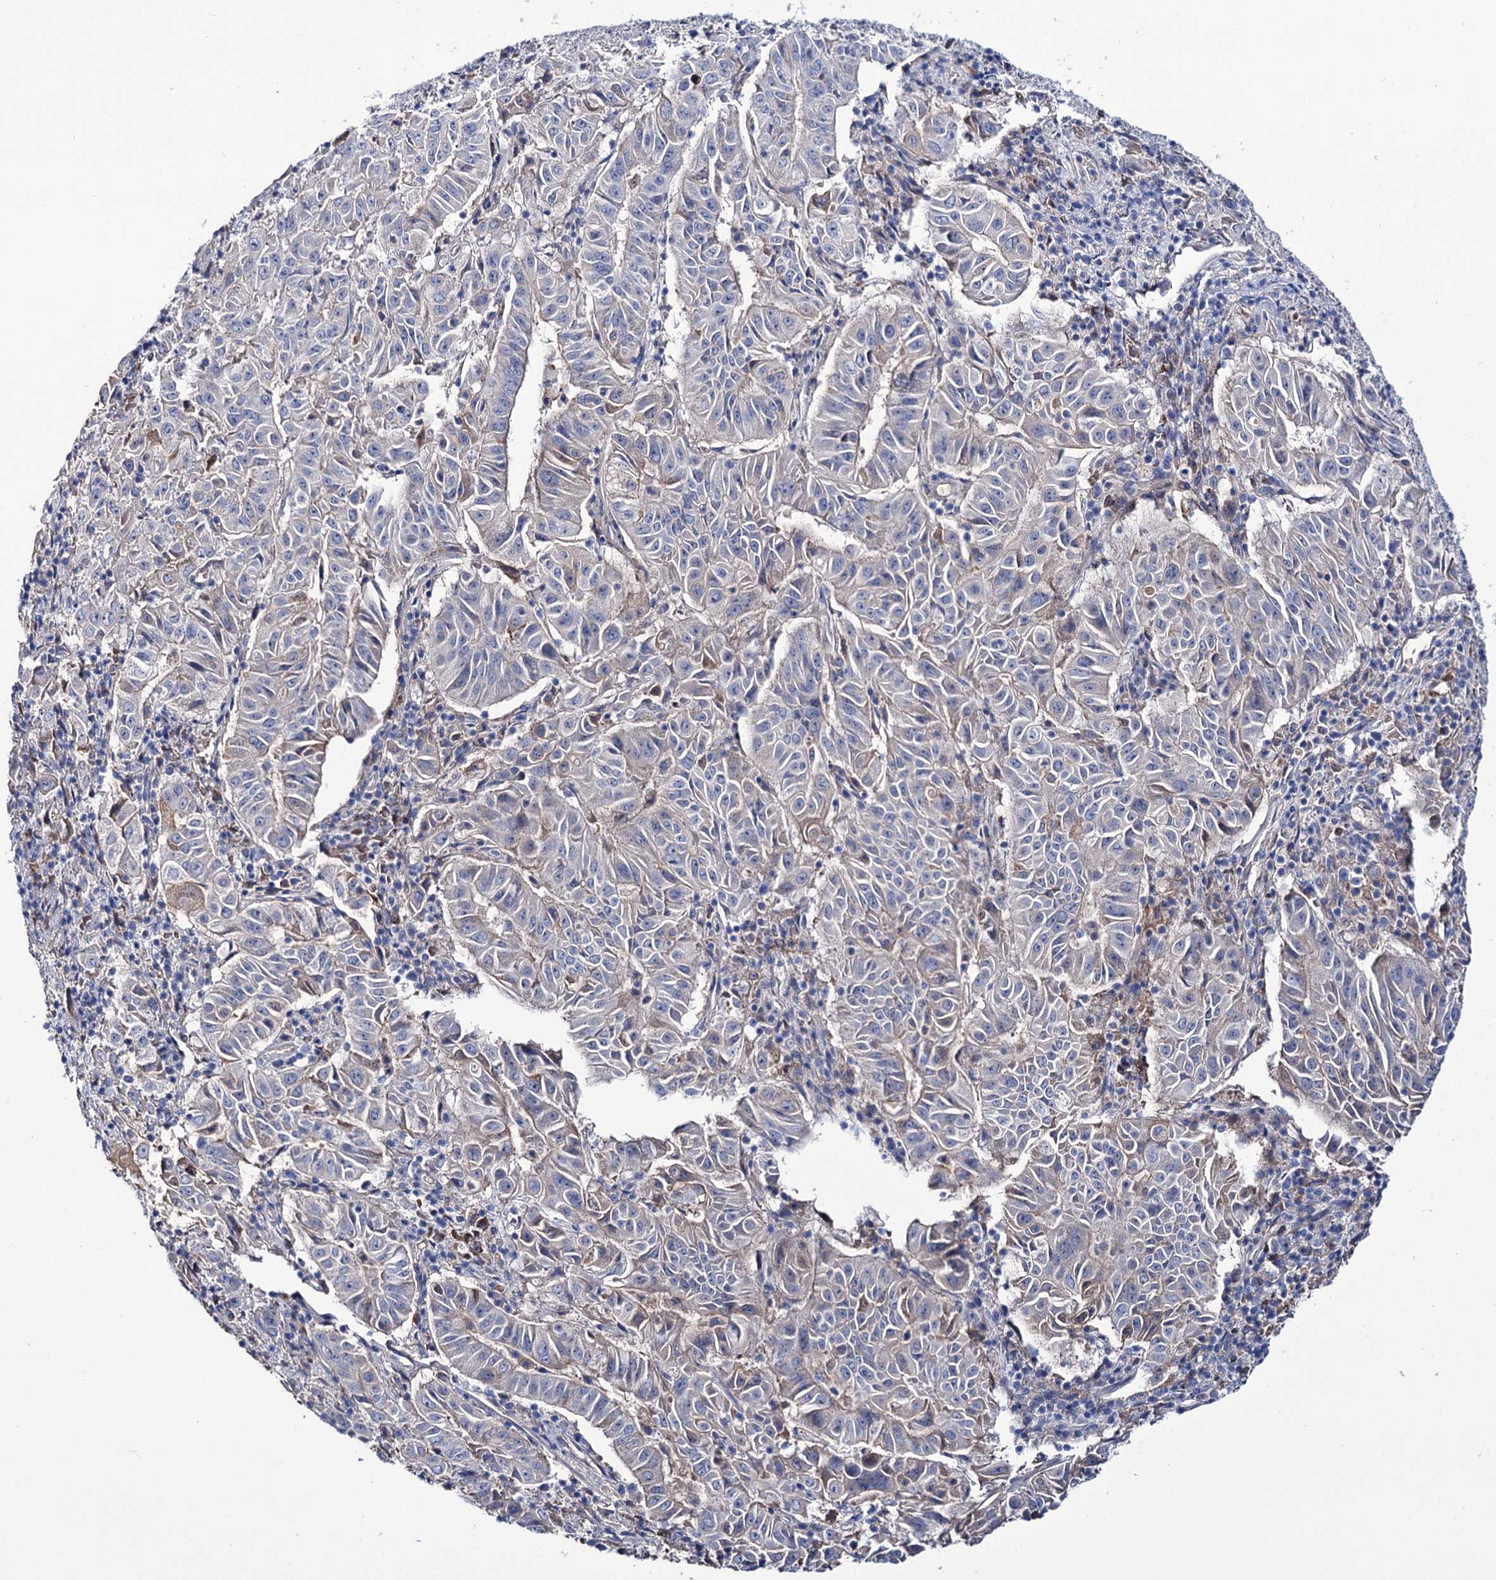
{"staining": {"intensity": "weak", "quantity": "<25%", "location": "cytoplasmic/membranous"}, "tissue": "pancreatic cancer", "cell_type": "Tumor cells", "image_type": "cancer", "snomed": [{"axis": "morphology", "description": "Adenocarcinoma, NOS"}, {"axis": "topography", "description": "Pancreas"}], "caption": "Immunohistochemistry of pancreatic cancer (adenocarcinoma) exhibits no staining in tumor cells.", "gene": "PPP1R32", "patient": {"sex": "male", "age": 63}}